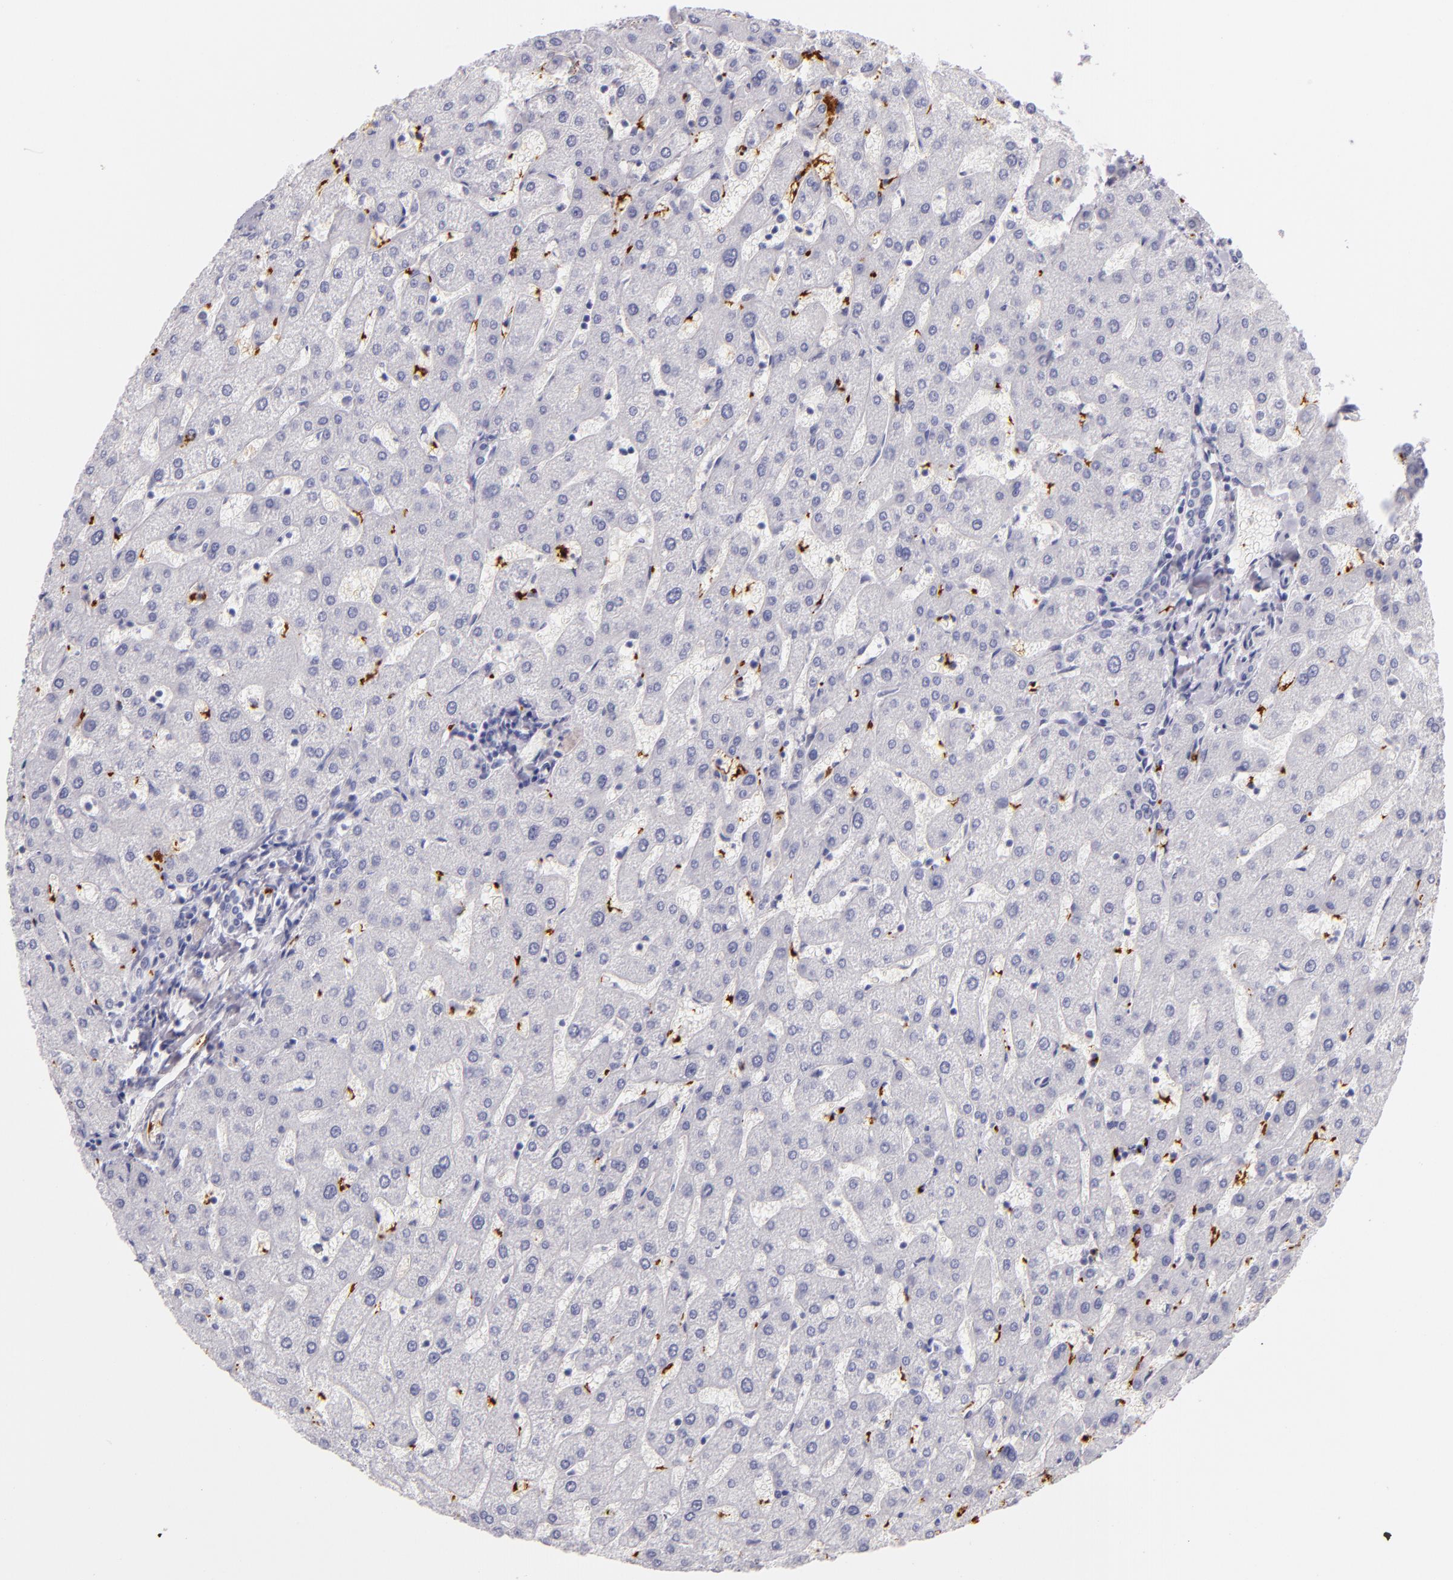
{"staining": {"intensity": "negative", "quantity": "none", "location": "none"}, "tissue": "liver", "cell_type": "Cholangiocytes", "image_type": "normal", "snomed": [{"axis": "morphology", "description": "Normal tissue, NOS"}, {"axis": "topography", "description": "Liver"}], "caption": "Cholangiocytes show no significant protein staining in unremarkable liver.", "gene": "GP1BA", "patient": {"sex": "male", "age": 67}}